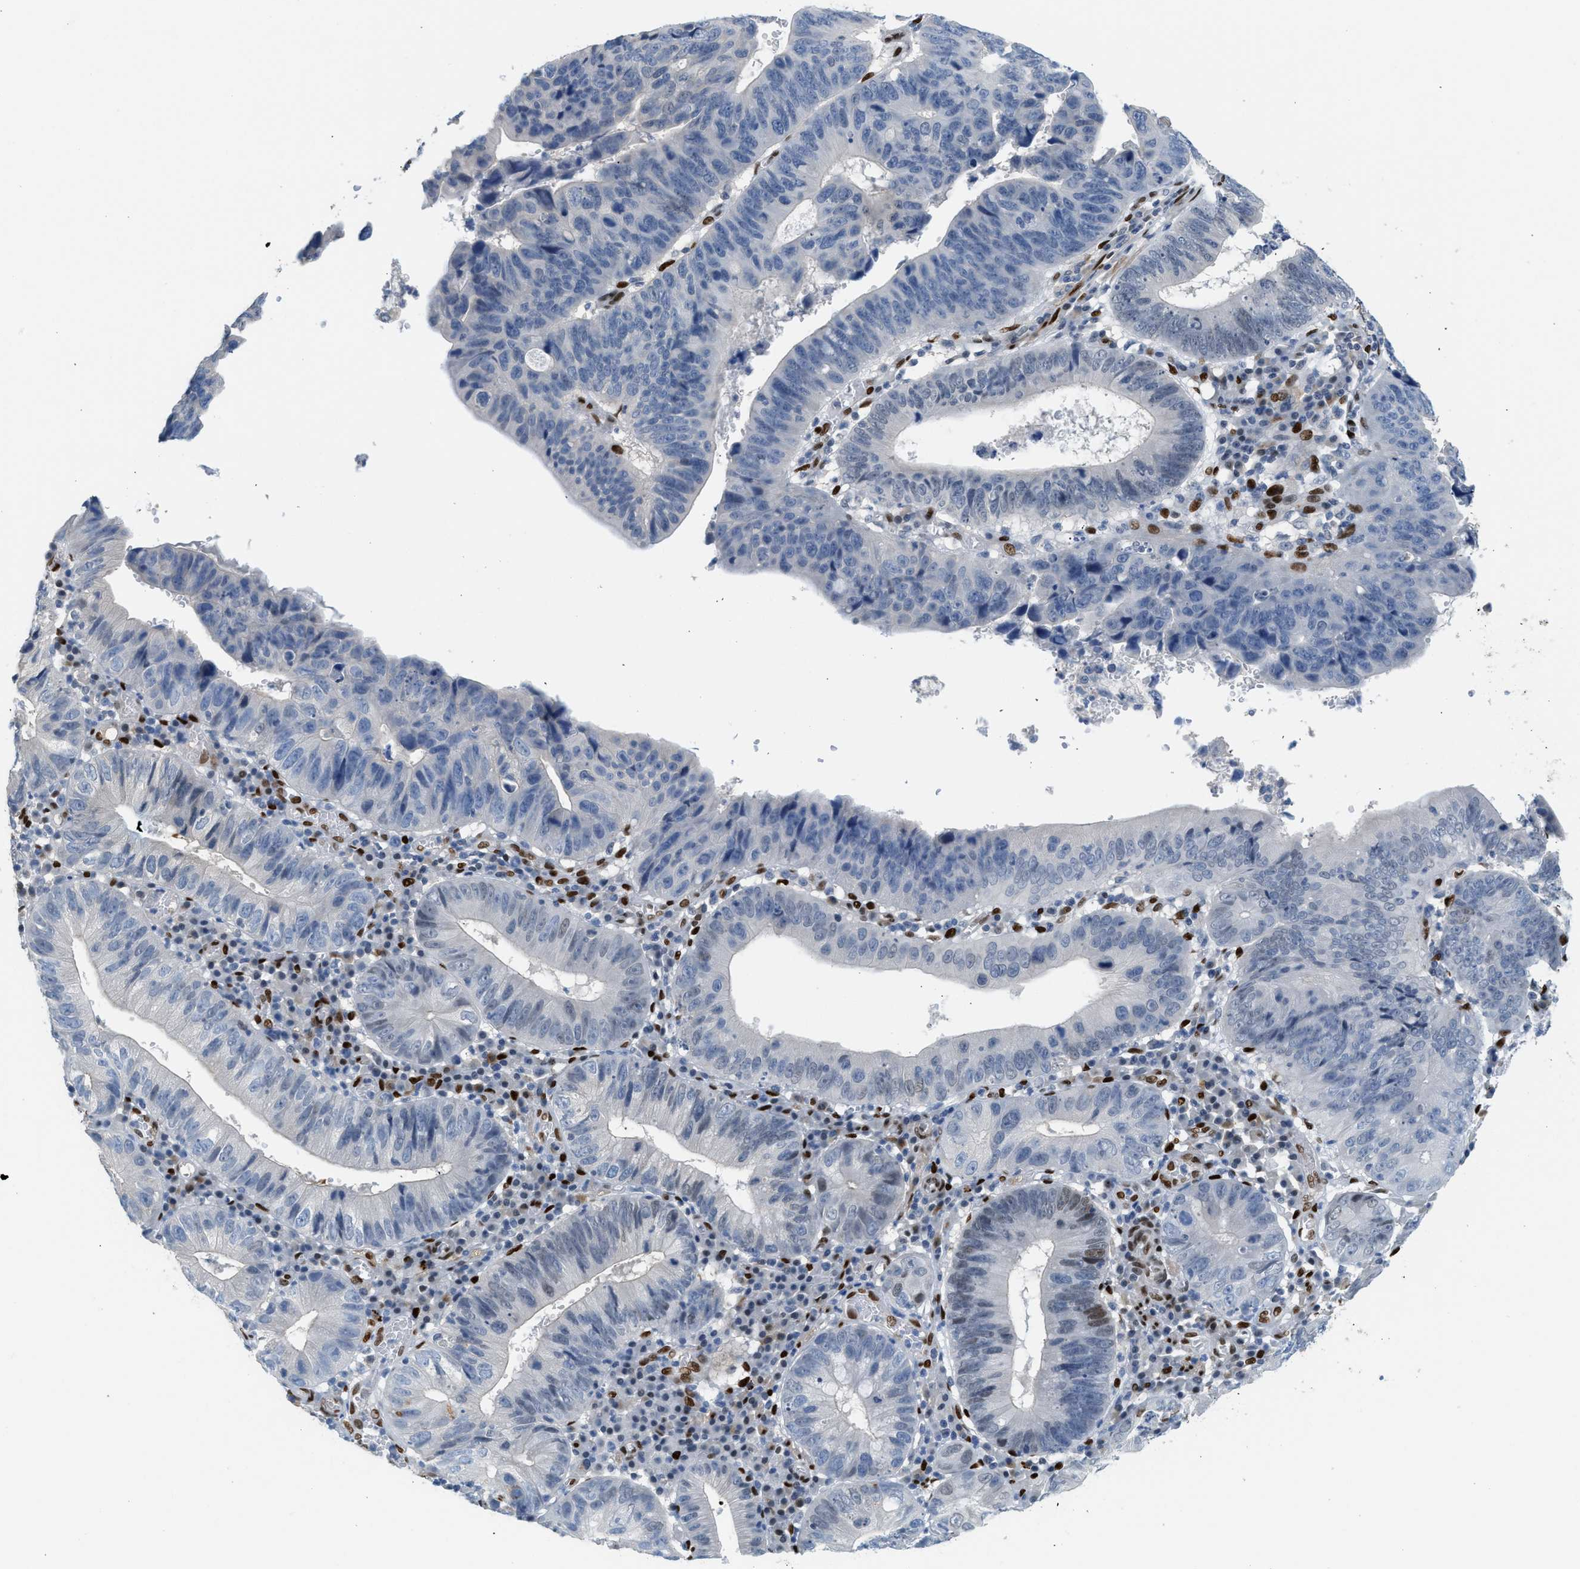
{"staining": {"intensity": "moderate", "quantity": "<25%", "location": "nuclear"}, "tissue": "stomach cancer", "cell_type": "Tumor cells", "image_type": "cancer", "snomed": [{"axis": "morphology", "description": "Adenocarcinoma, NOS"}, {"axis": "topography", "description": "Stomach"}], "caption": "Adenocarcinoma (stomach) was stained to show a protein in brown. There is low levels of moderate nuclear staining in about <25% of tumor cells. The protein of interest is shown in brown color, while the nuclei are stained blue.", "gene": "ZBTB20", "patient": {"sex": "male", "age": 59}}